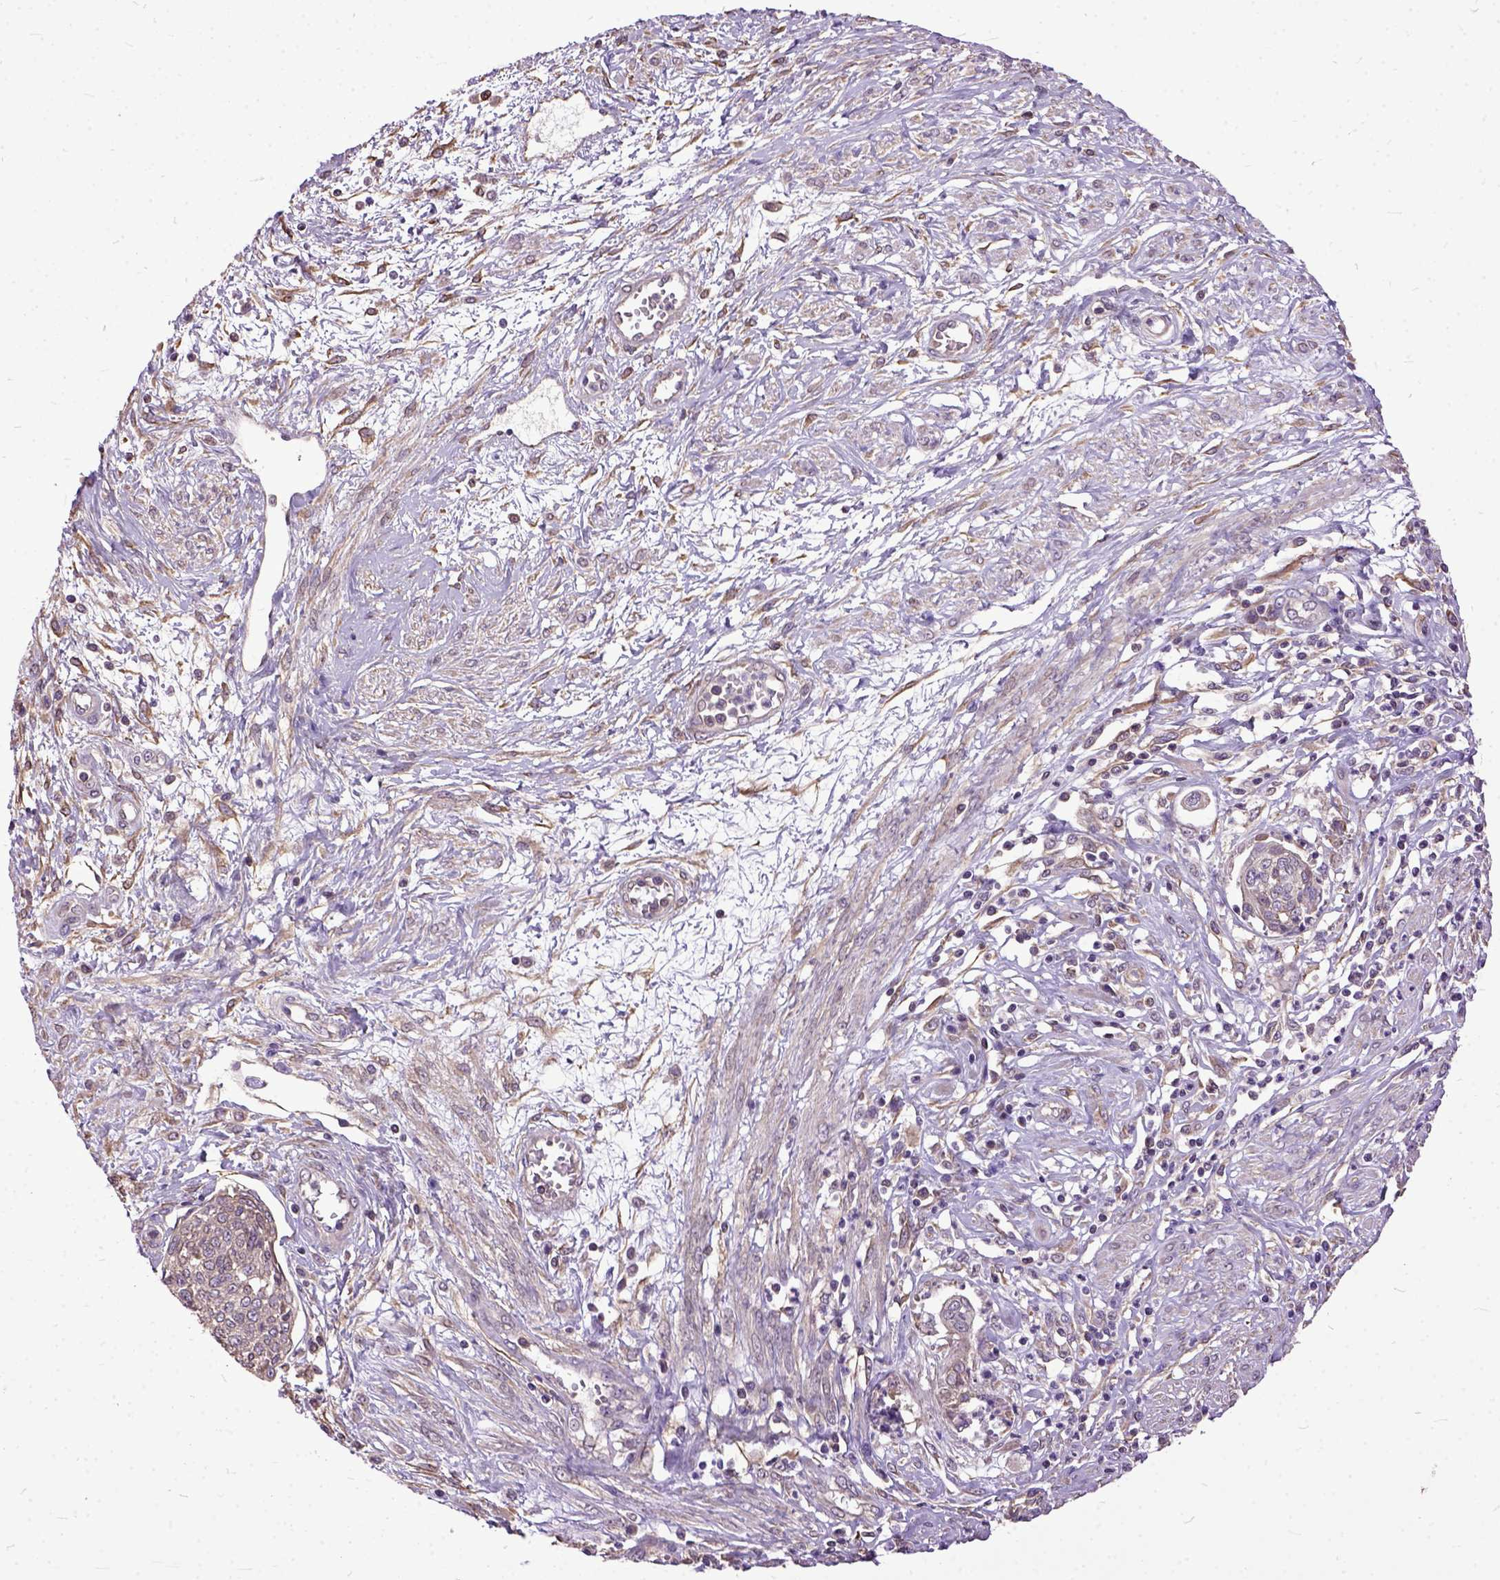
{"staining": {"intensity": "negative", "quantity": "none", "location": "none"}, "tissue": "cervical cancer", "cell_type": "Tumor cells", "image_type": "cancer", "snomed": [{"axis": "morphology", "description": "Squamous cell carcinoma, NOS"}, {"axis": "topography", "description": "Cervix"}], "caption": "High magnification brightfield microscopy of cervical squamous cell carcinoma stained with DAB (3,3'-diaminobenzidine) (brown) and counterstained with hematoxylin (blue): tumor cells show no significant positivity. Nuclei are stained in blue.", "gene": "AREG", "patient": {"sex": "female", "age": 34}}